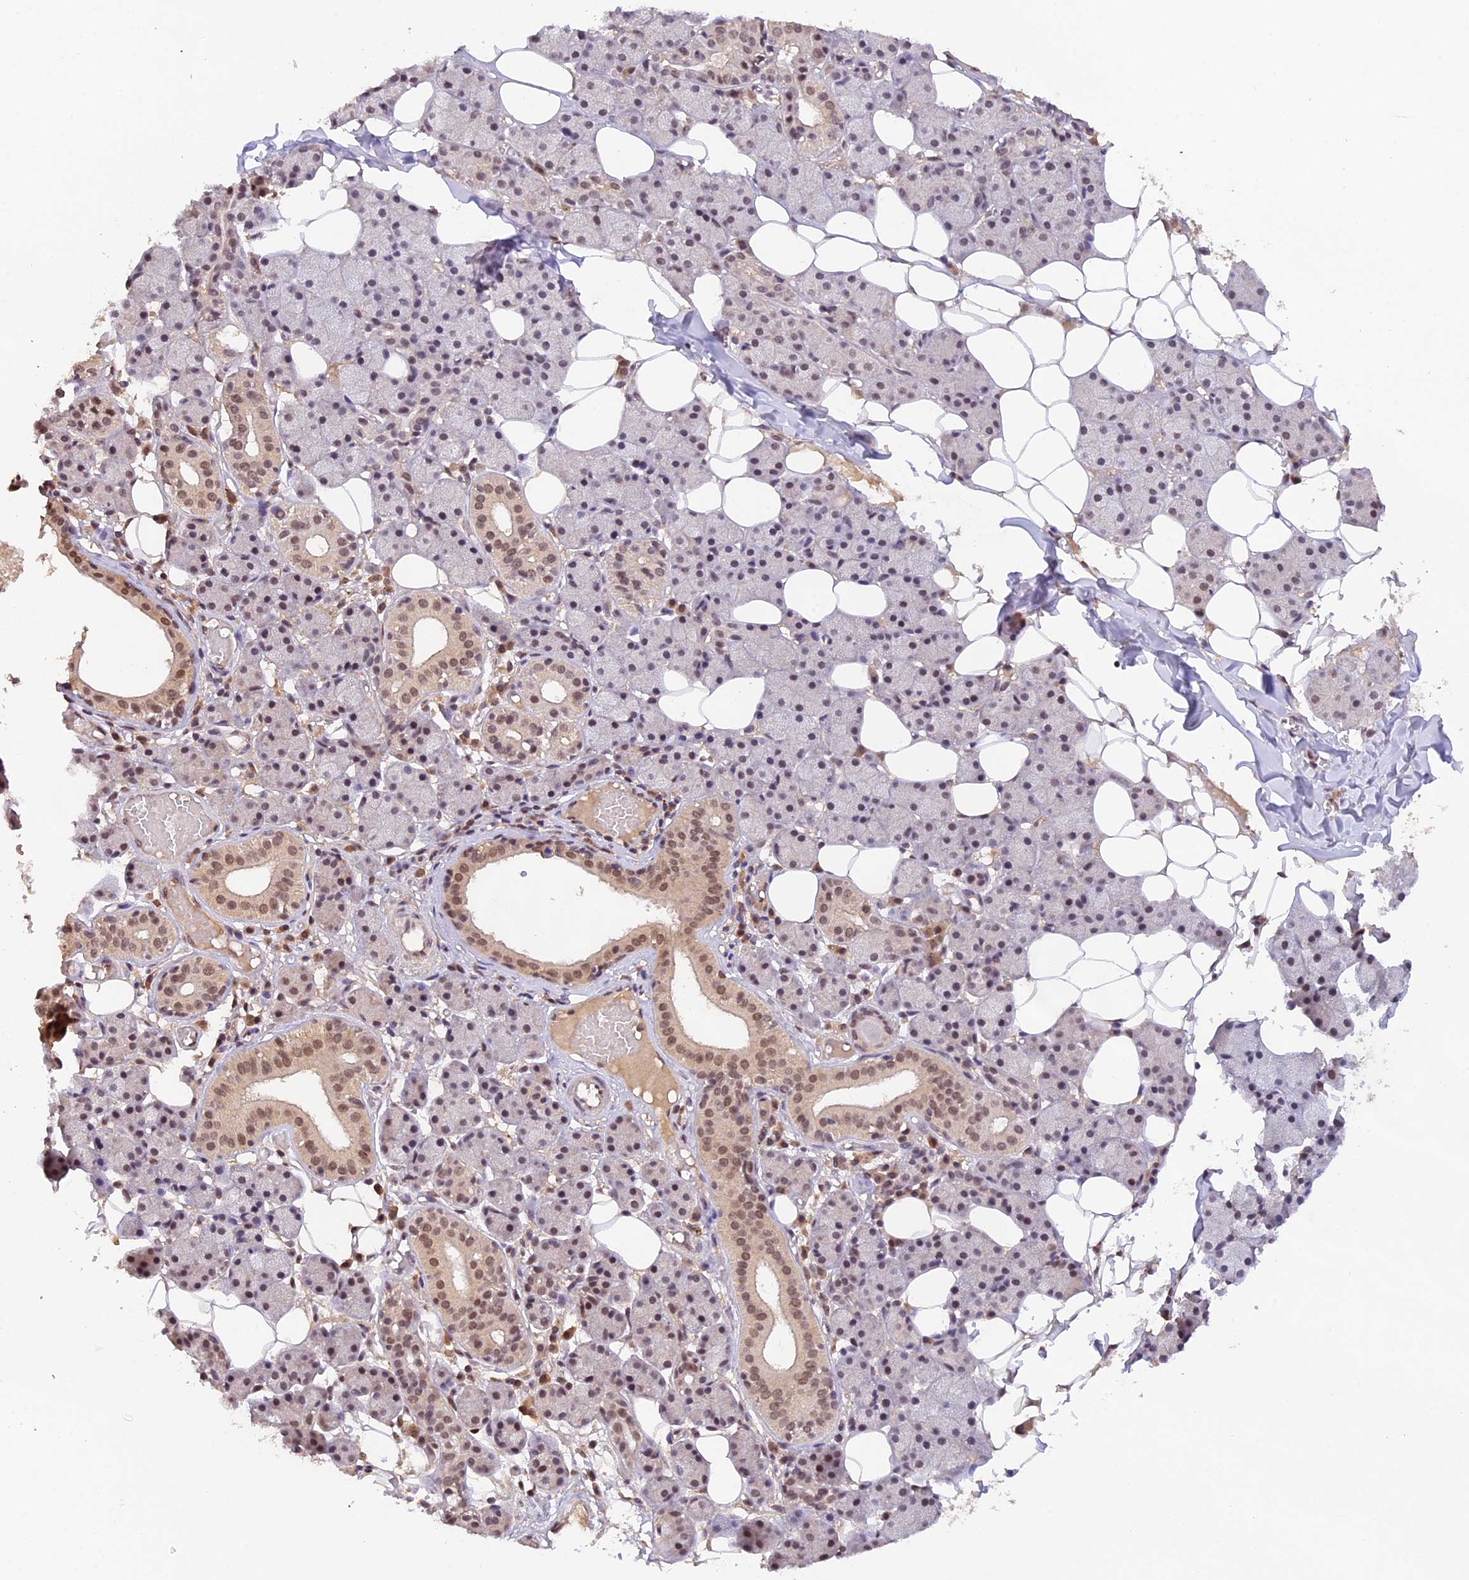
{"staining": {"intensity": "moderate", "quantity": "25%-75%", "location": "nuclear"}, "tissue": "salivary gland", "cell_type": "Glandular cells", "image_type": "normal", "snomed": [{"axis": "morphology", "description": "Normal tissue, NOS"}, {"axis": "topography", "description": "Salivary gland"}], "caption": "This micrograph displays IHC staining of benign human salivary gland, with medium moderate nuclear positivity in approximately 25%-75% of glandular cells.", "gene": "ZNF436", "patient": {"sex": "female", "age": 33}}